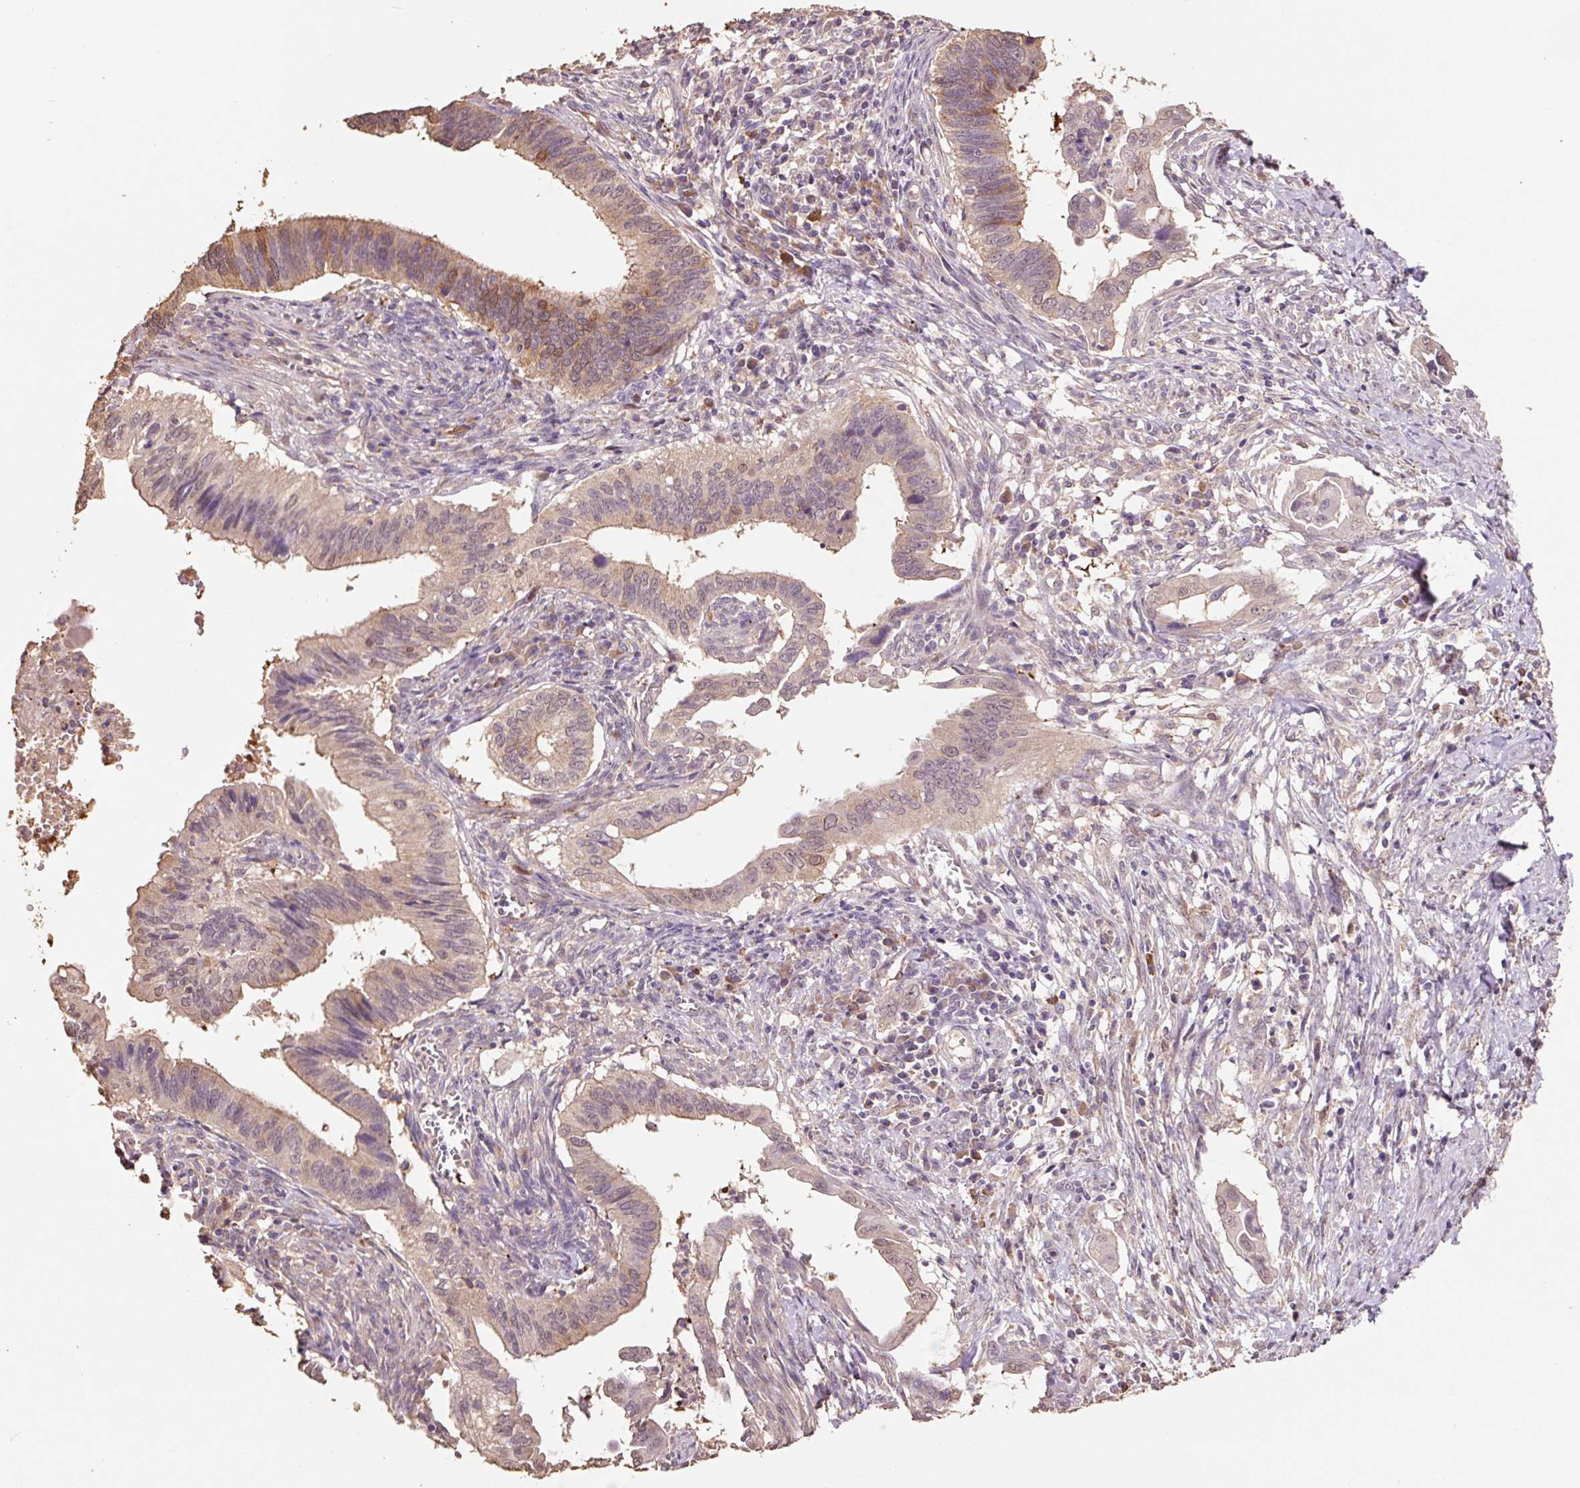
{"staining": {"intensity": "moderate", "quantity": ">75%", "location": "cytoplasmic/membranous,nuclear"}, "tissue": "cervical cancer", "cell_type": "Tumor cells", "image_type": "cancer", "snomed": [{"axis": "morphology", "description": "Adenocarcinoma, NOS"}, {"axis": "topography", "description": "Cervix"}], "caption": "Cervical cancer (adenocarcinoma) stained with IHC shows moderate cytoplasmic/membranous and nuclear expression in about >75% of tumor cells.", "gene": "HERC2", "patient": {"sex": "female", "age": 42}}